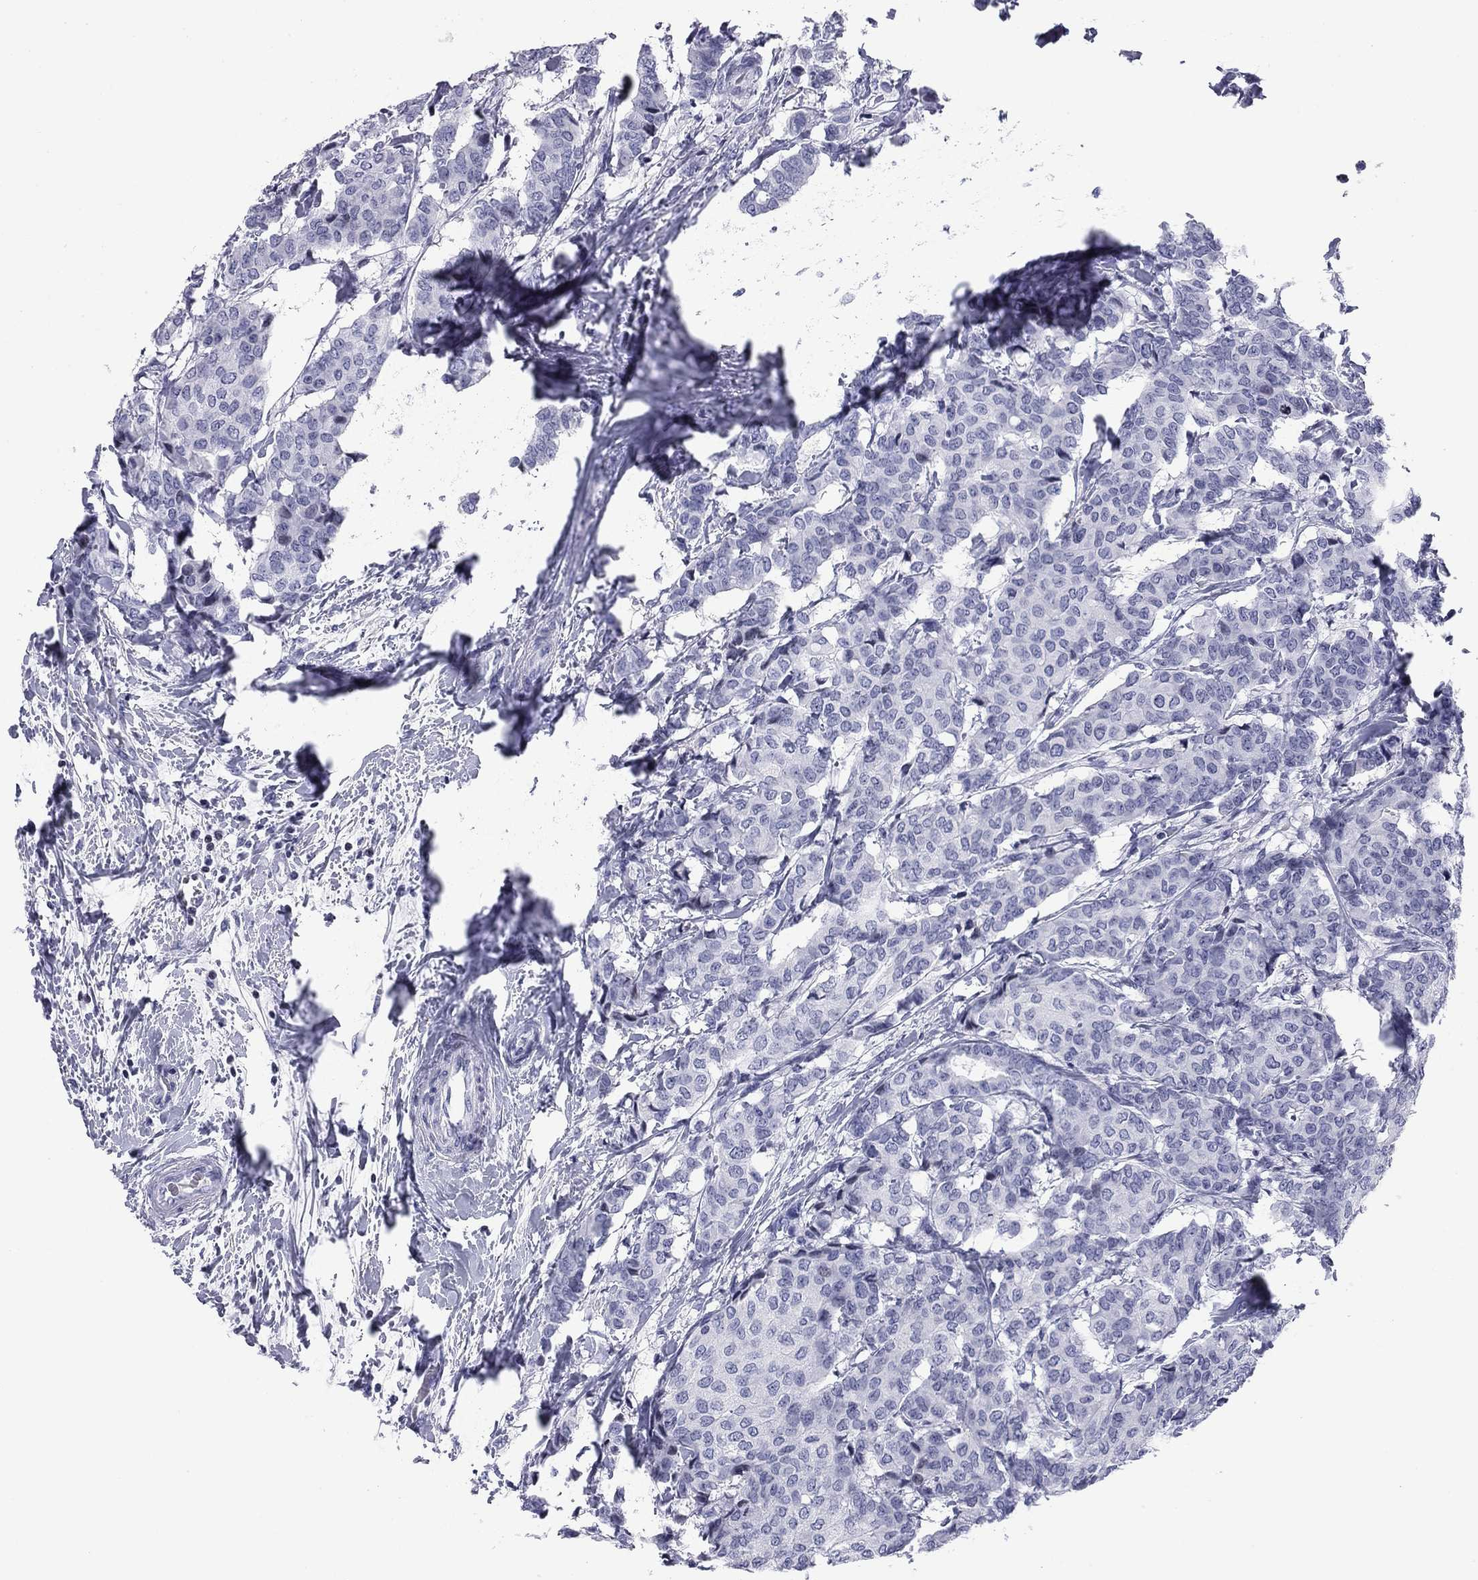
{"staining": {"intensity": "negative", "quantity": "none", "location": "none"}, "tissue": "breast cancer", "cell_type": "Tumor cells", "image_type": "cancer", "snomed": [{"axis": "morphology", "description": "Duct carcinoma"}, {"axis": "topography", "description": "Breast"}], "caption": "A micrograph of invasive ductal carcinoma (breast) stained for a protein reveals no brown staining in tumor cells.", "gene": "CCDC144A", "patient": {"sex": "female", "age": 75}}